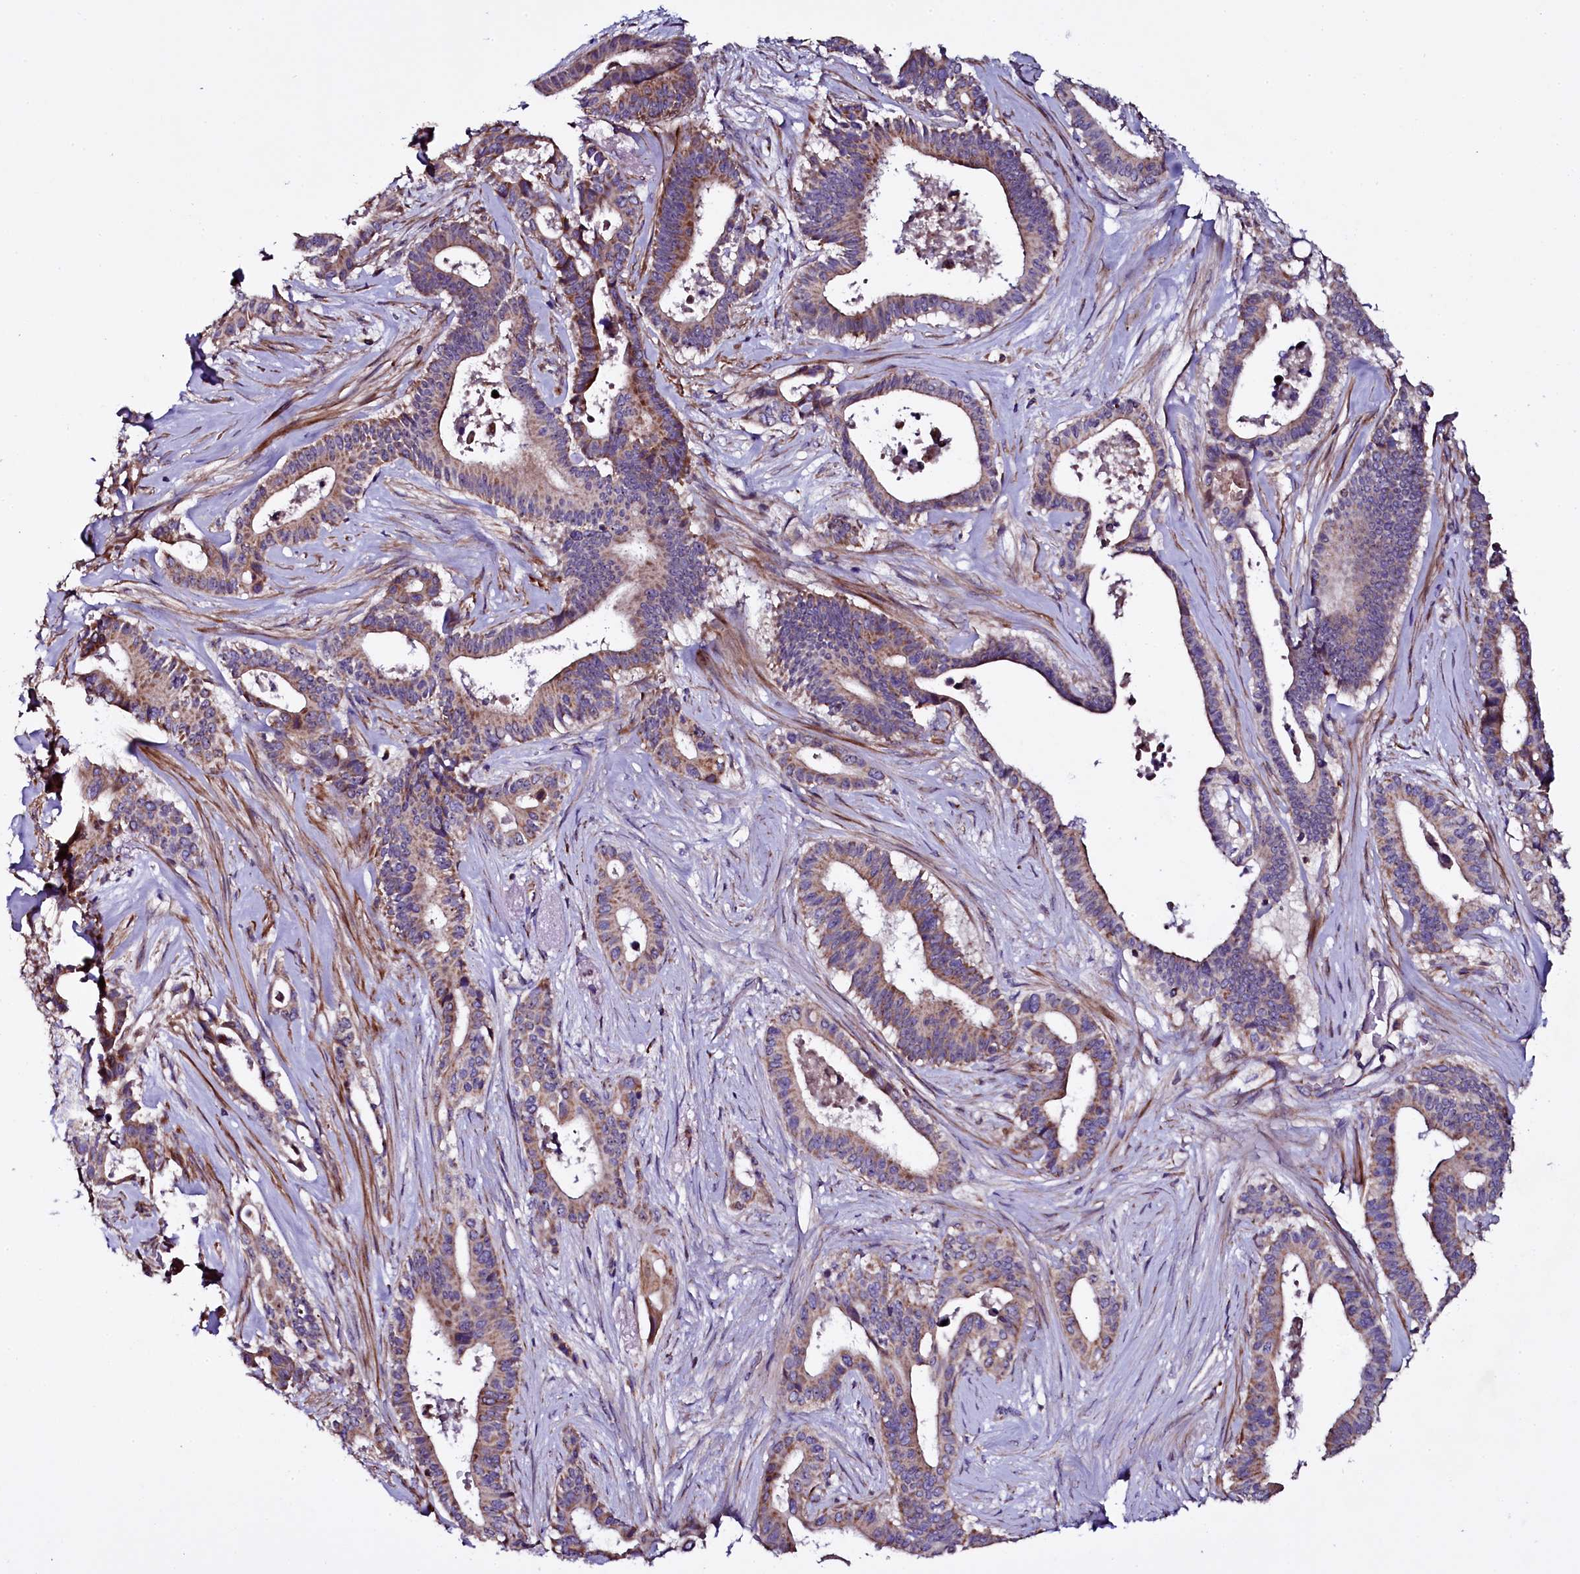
{"staining": {"intensity": "moderate", "quantity": "25%-75%", "location": "cytoplasmic/membranous"}, "tissue": "pancreatic cancer", "cell_type": "Tumor cells", "image_type": "cancer", "snomed": [{"axis": "morphology", "description": "Adenocarcinoma, NOS"}, {"axis": "topography", "description": "Pancreas"}], "caption": "Immunohistochemistry image of neoplastic tissue: pancreatic cancer (adenocarcinoma) stained using IHC displays medium levels of moderate protein expression localized specifically in the cytoplasmic/membranous of tumor cells, appearing as a cytoplasmic/membranous brown color.", "gene": "NAA80", "patient": {"sex": "female", "age": 77}}